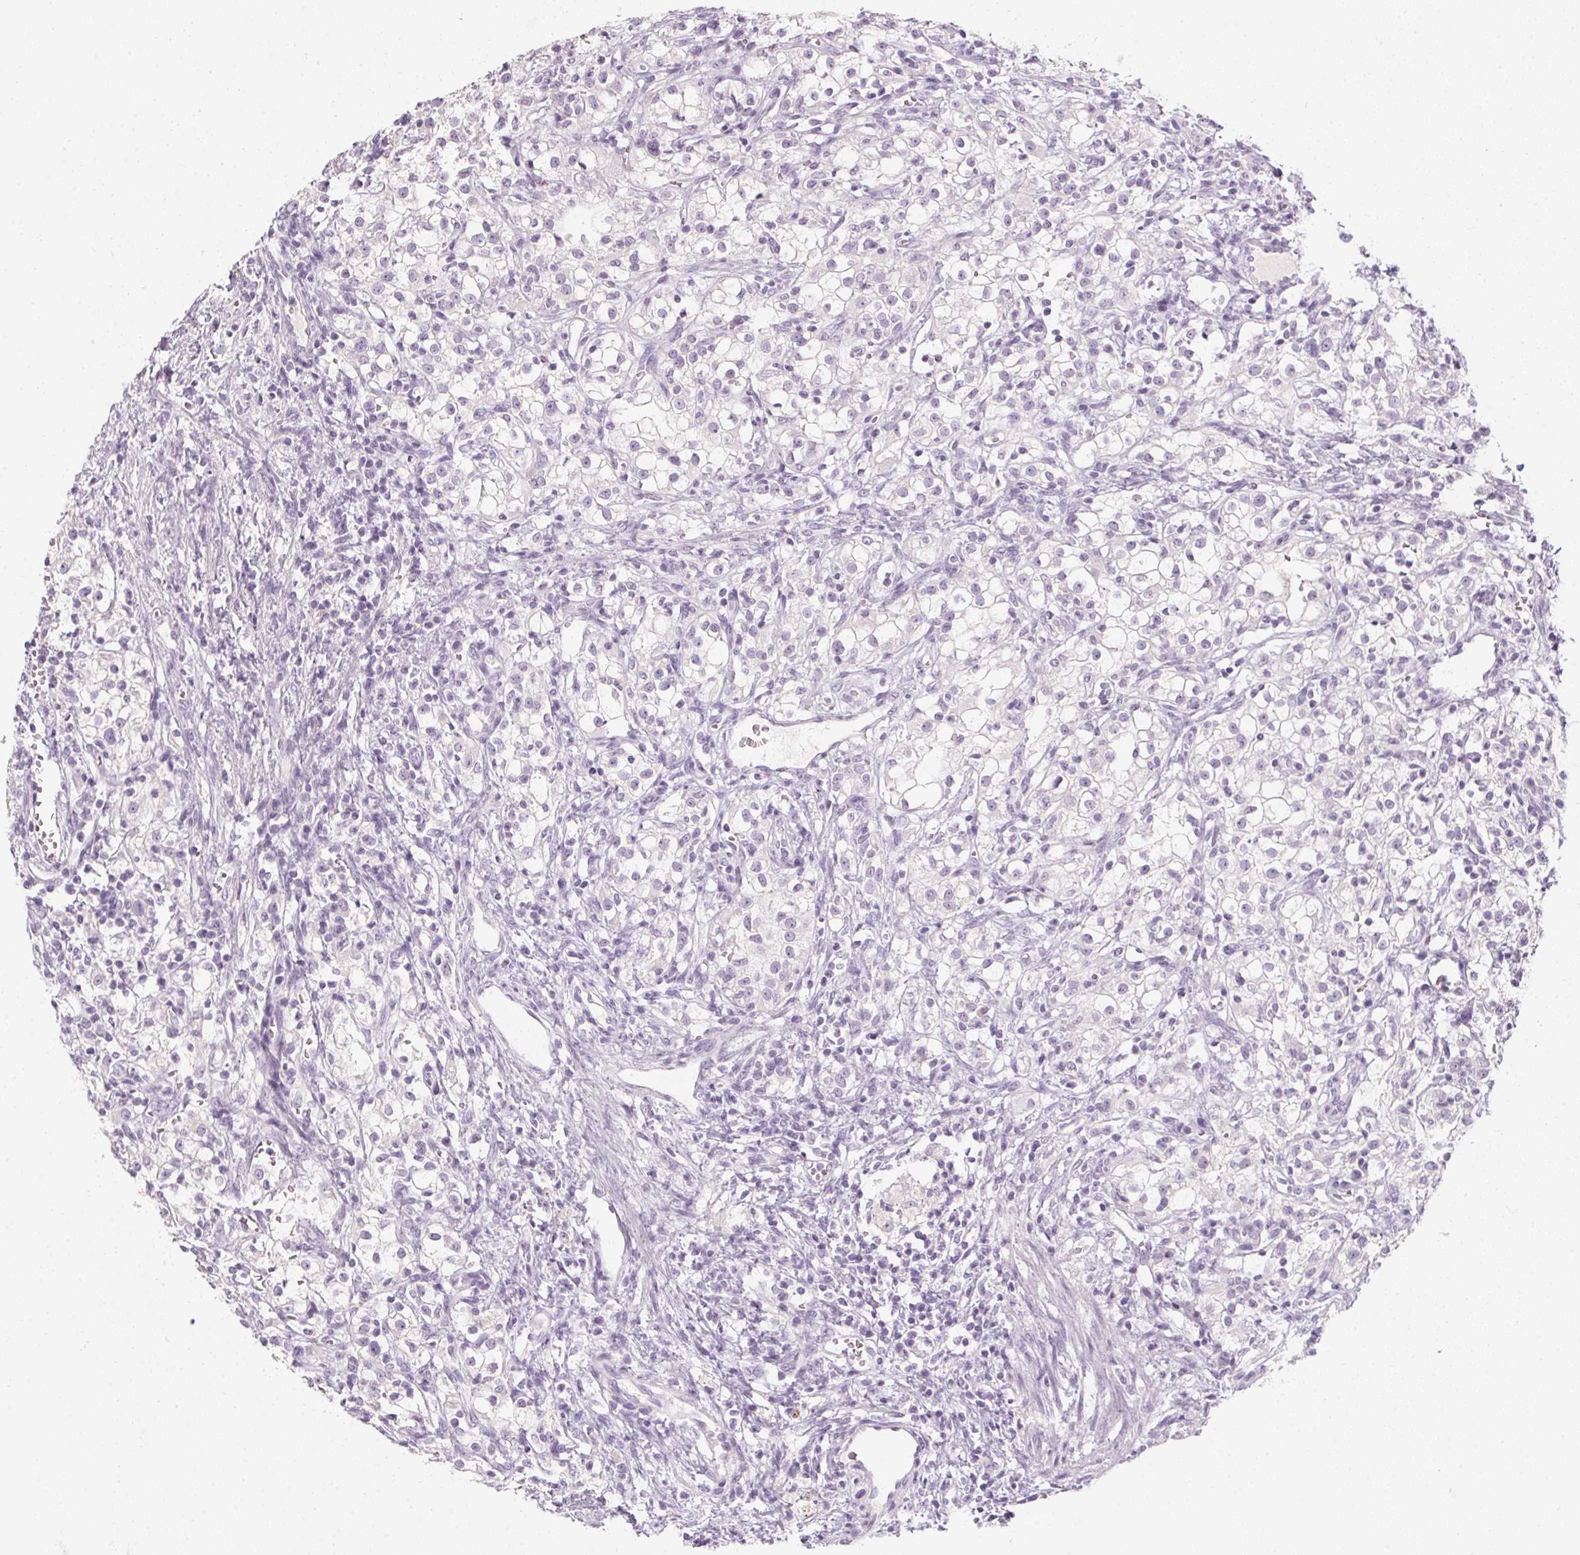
{"staining": {"intensity": "negative", "quantity": "none", "location": "none"}, "tissue": "renal cancer", "cell_type": "Tumor cells", "image_type": "cancer", "snomed": [{"axis": "morphology", "description": "Adenocarcinoma, NOS"}, {"axis": "topography", "description": "Kidney"}], "caption": "Renal adenocarcinoma stained for a protein using IHC demonstrates no positivity tumor cells.", "gene": "TMEM72", "patient": {"sex": "female", "age": 74}}